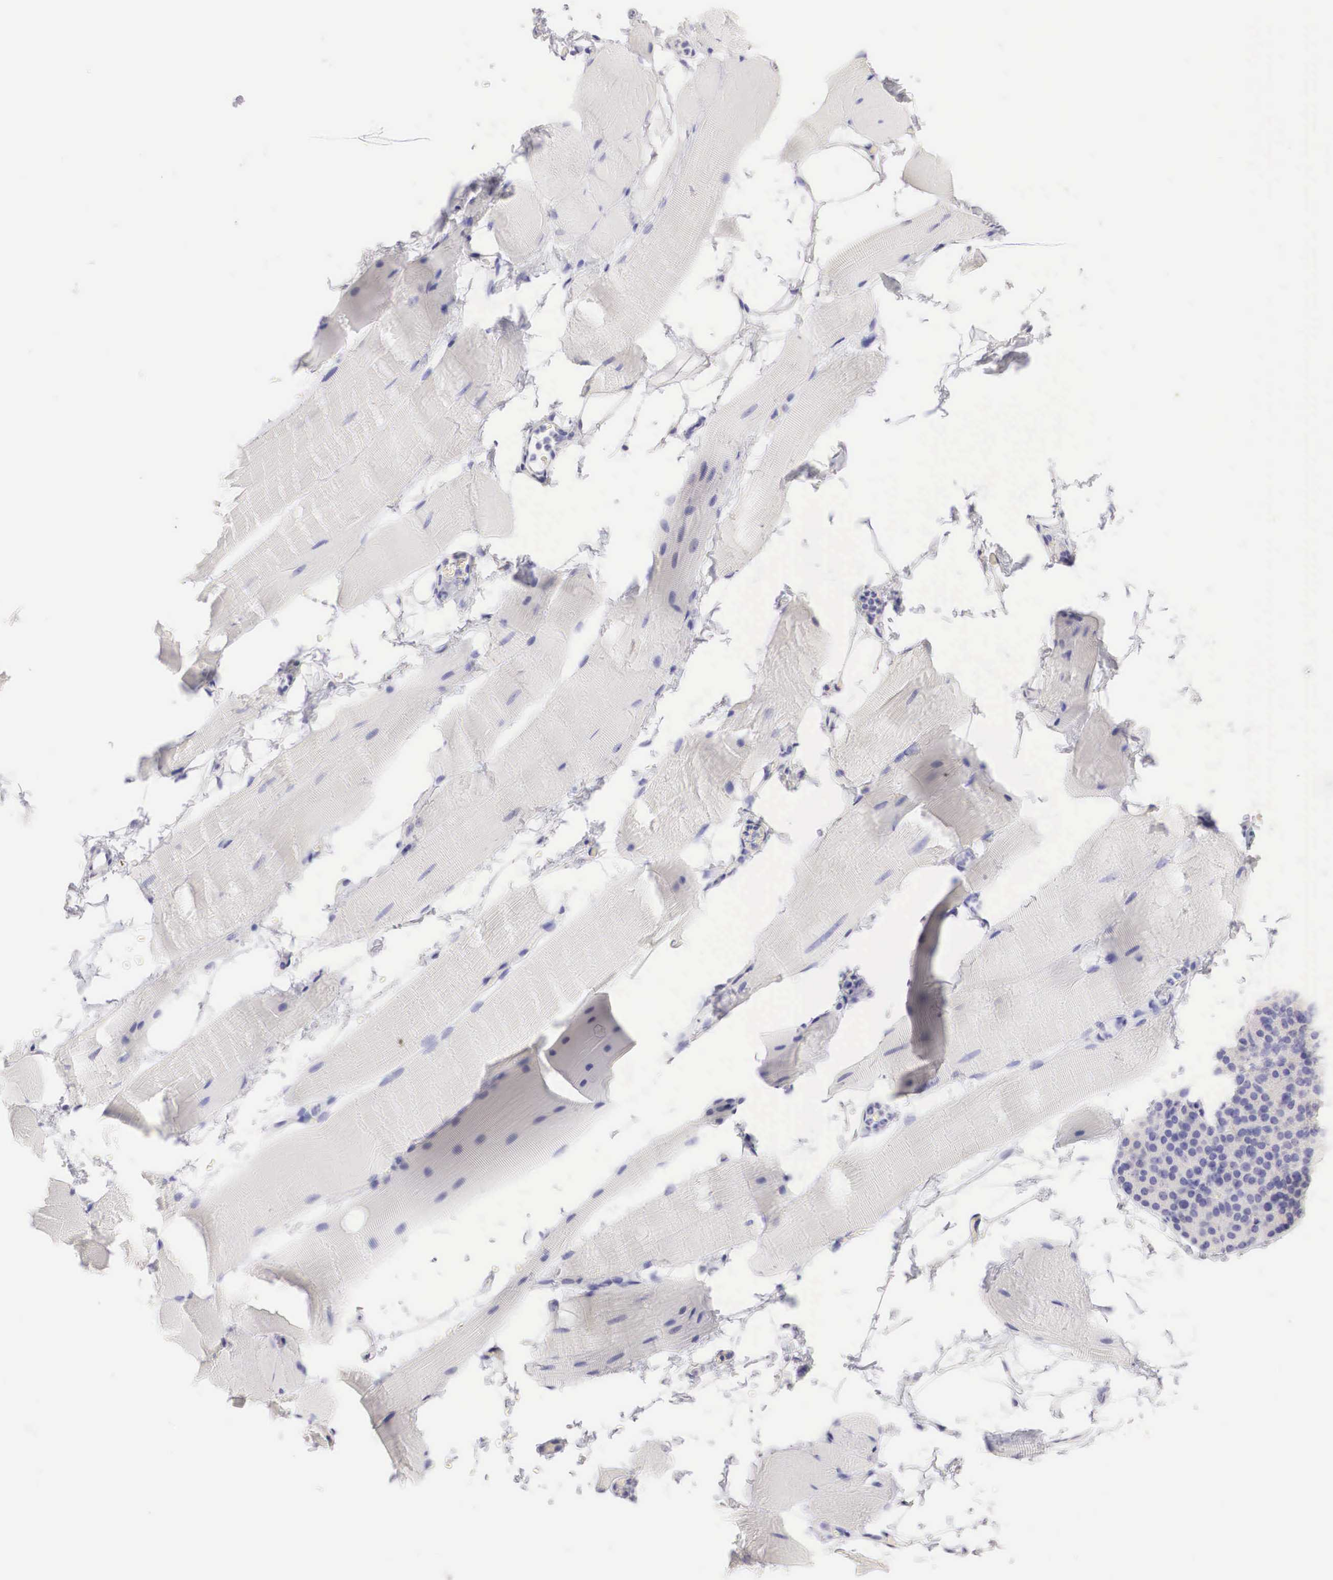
{"staining": {"intensity": "negative", "quantity": "none", "location": "none"}, "tissue": "skeletal muscle", "cell_type": "Myocytes", "image_type": "normal", "snomed": [{"axis": "morphology", "description": "Normal tissue, NOS"}, {"axis": "topography", "description": "Skeletal muscle"}, {"axis": "topography", "description": "Parathyroid gland"}], "caption": "The immunohistochemistry histopathology image has no significant staining in myocytes of skeletal muscle.", "gene": "ERBB2", "patient": {"sex": "female", "age": 37}}